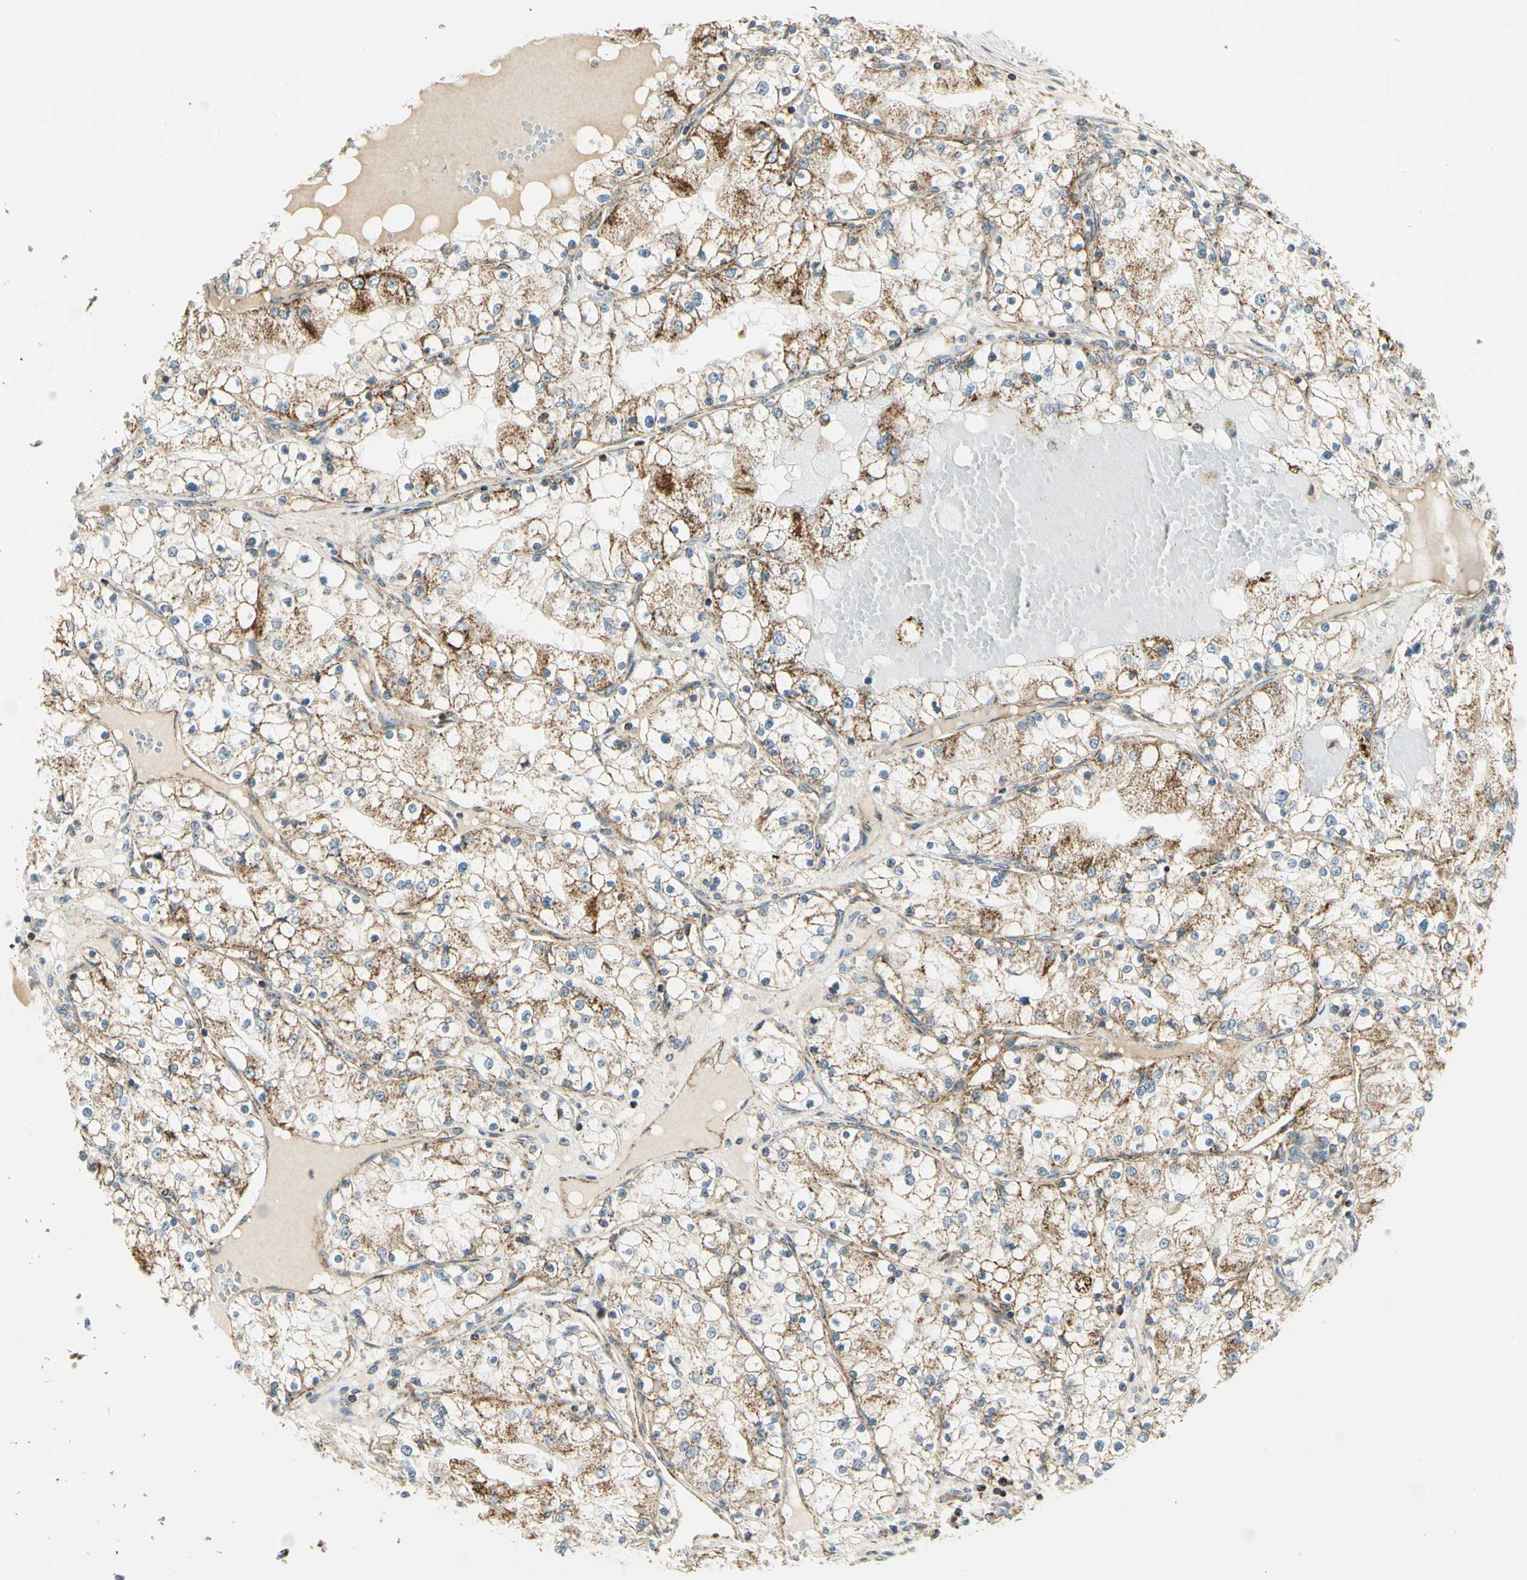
{"staining": {"intensity": "moderate", "quantity": "25%-75%", "location": "cytoplasmic/membranous"}, "tissue": "renal cancer", "cell_type": "Tumor cells", "image_type": "cancer", "snomed": [{"axis": "morphology", "description": "Adenocarcinoma, NOS"}, {"axis": "topography", "description": "Kidney"}], "caption": "Brown immunohistochemical staining in renal adenocarcinoma exhibits moderate cytoplasmic/membranous positivity in approximately 25%-75% of tumor cells.", "gene": "EPHB3", "patient": {"sex": "male", "age": 68}}